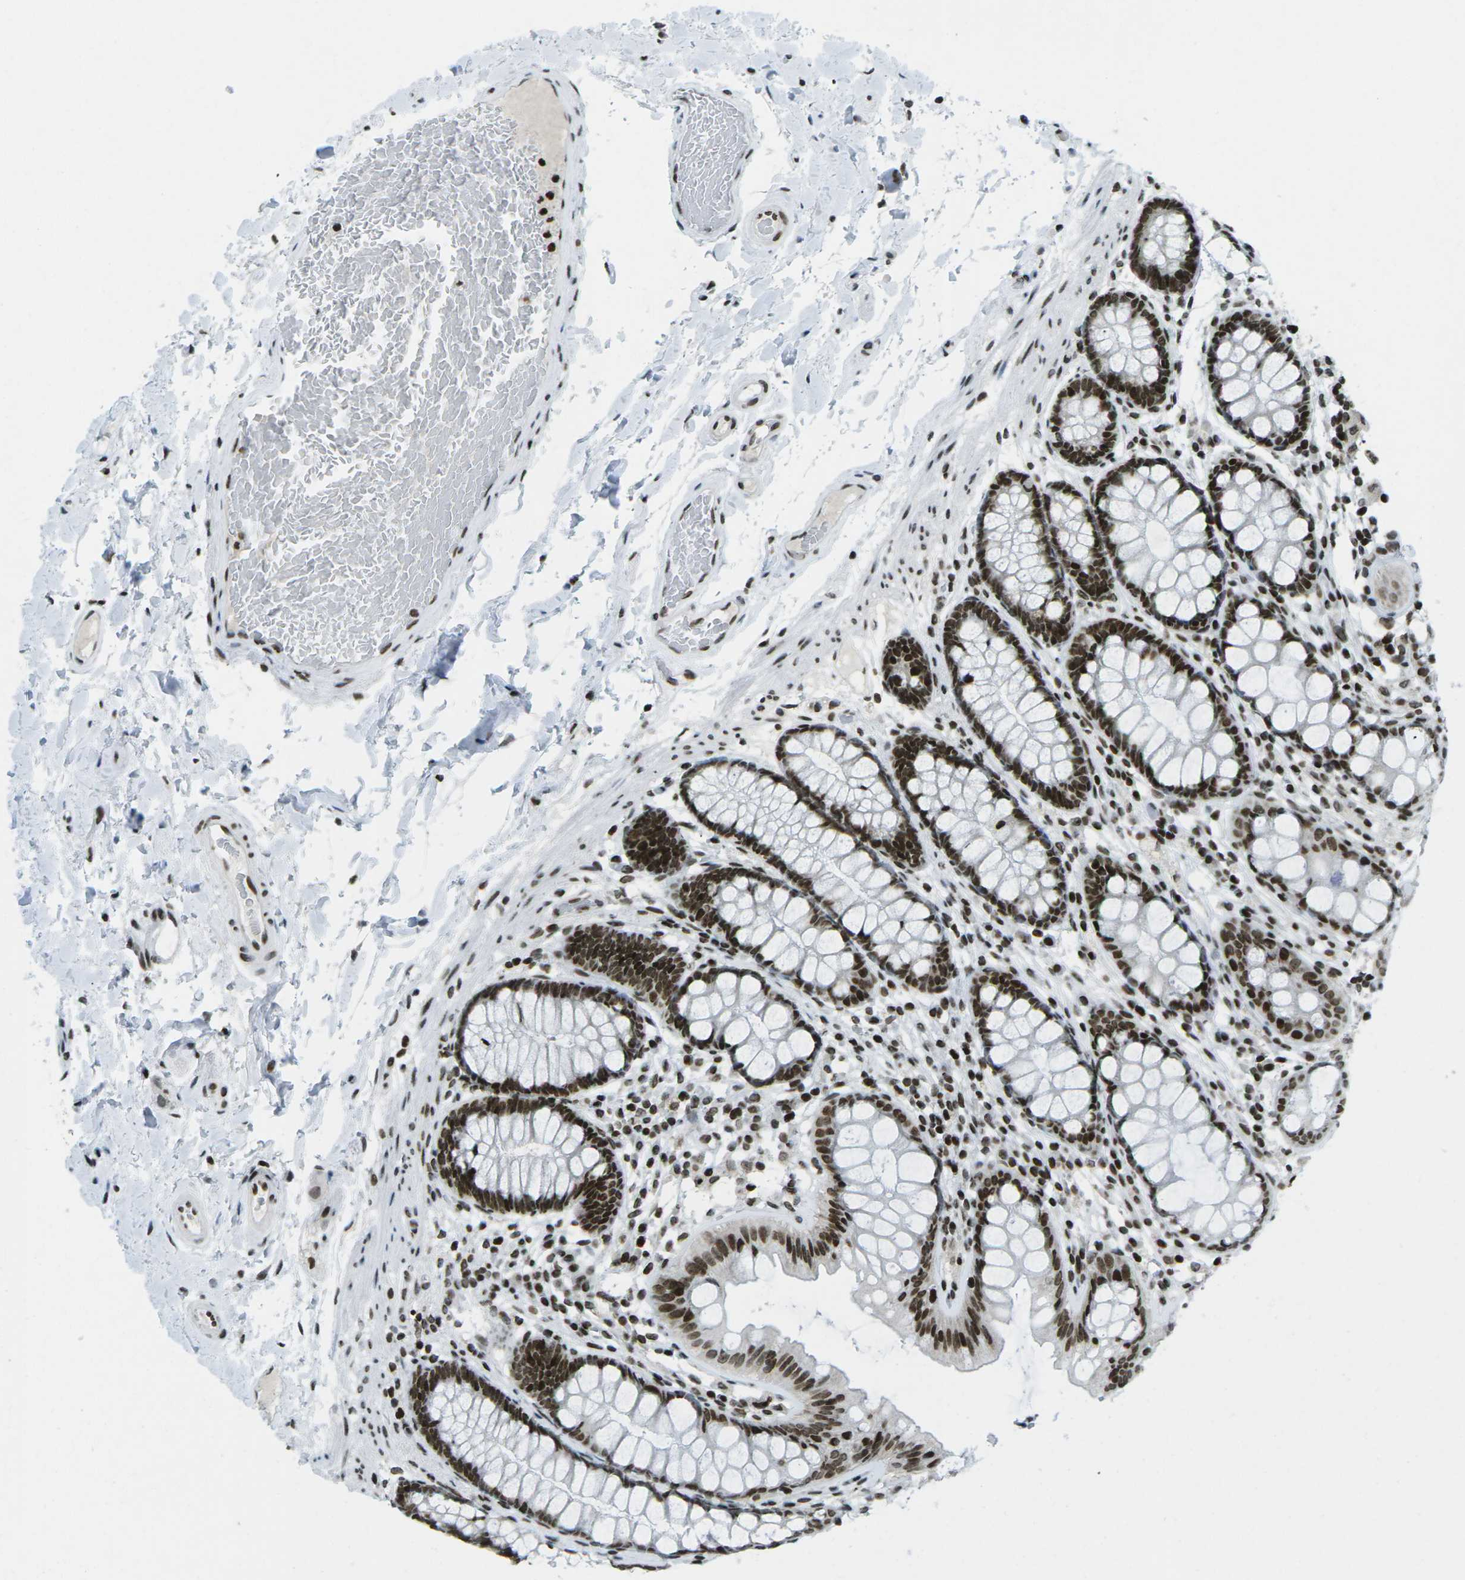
{"staining": {"intensity": "strong", "quantity": ">75%", "location": "nuclear"}, "tissue": "colon", "cell_type": "Endothelial cells", "image_type": "normal", "snomed": [{"axis": "morphology", "description": "Normal tissue, NOS"}, {"axis": "topography", "description": "Colon"}], "caption": "Immunohistochemistry staining of normal colon, which displays high levels of strong nuclear expression in approximately >75% of endothelial cells indicating strong nuclear protein staining. The staining was performed using DAB (brown) for protein detection and nuclei were counterstained in hematoxylin (blue).", "gene": "EME1", "patient": {"sex": "female", "age": 56}}